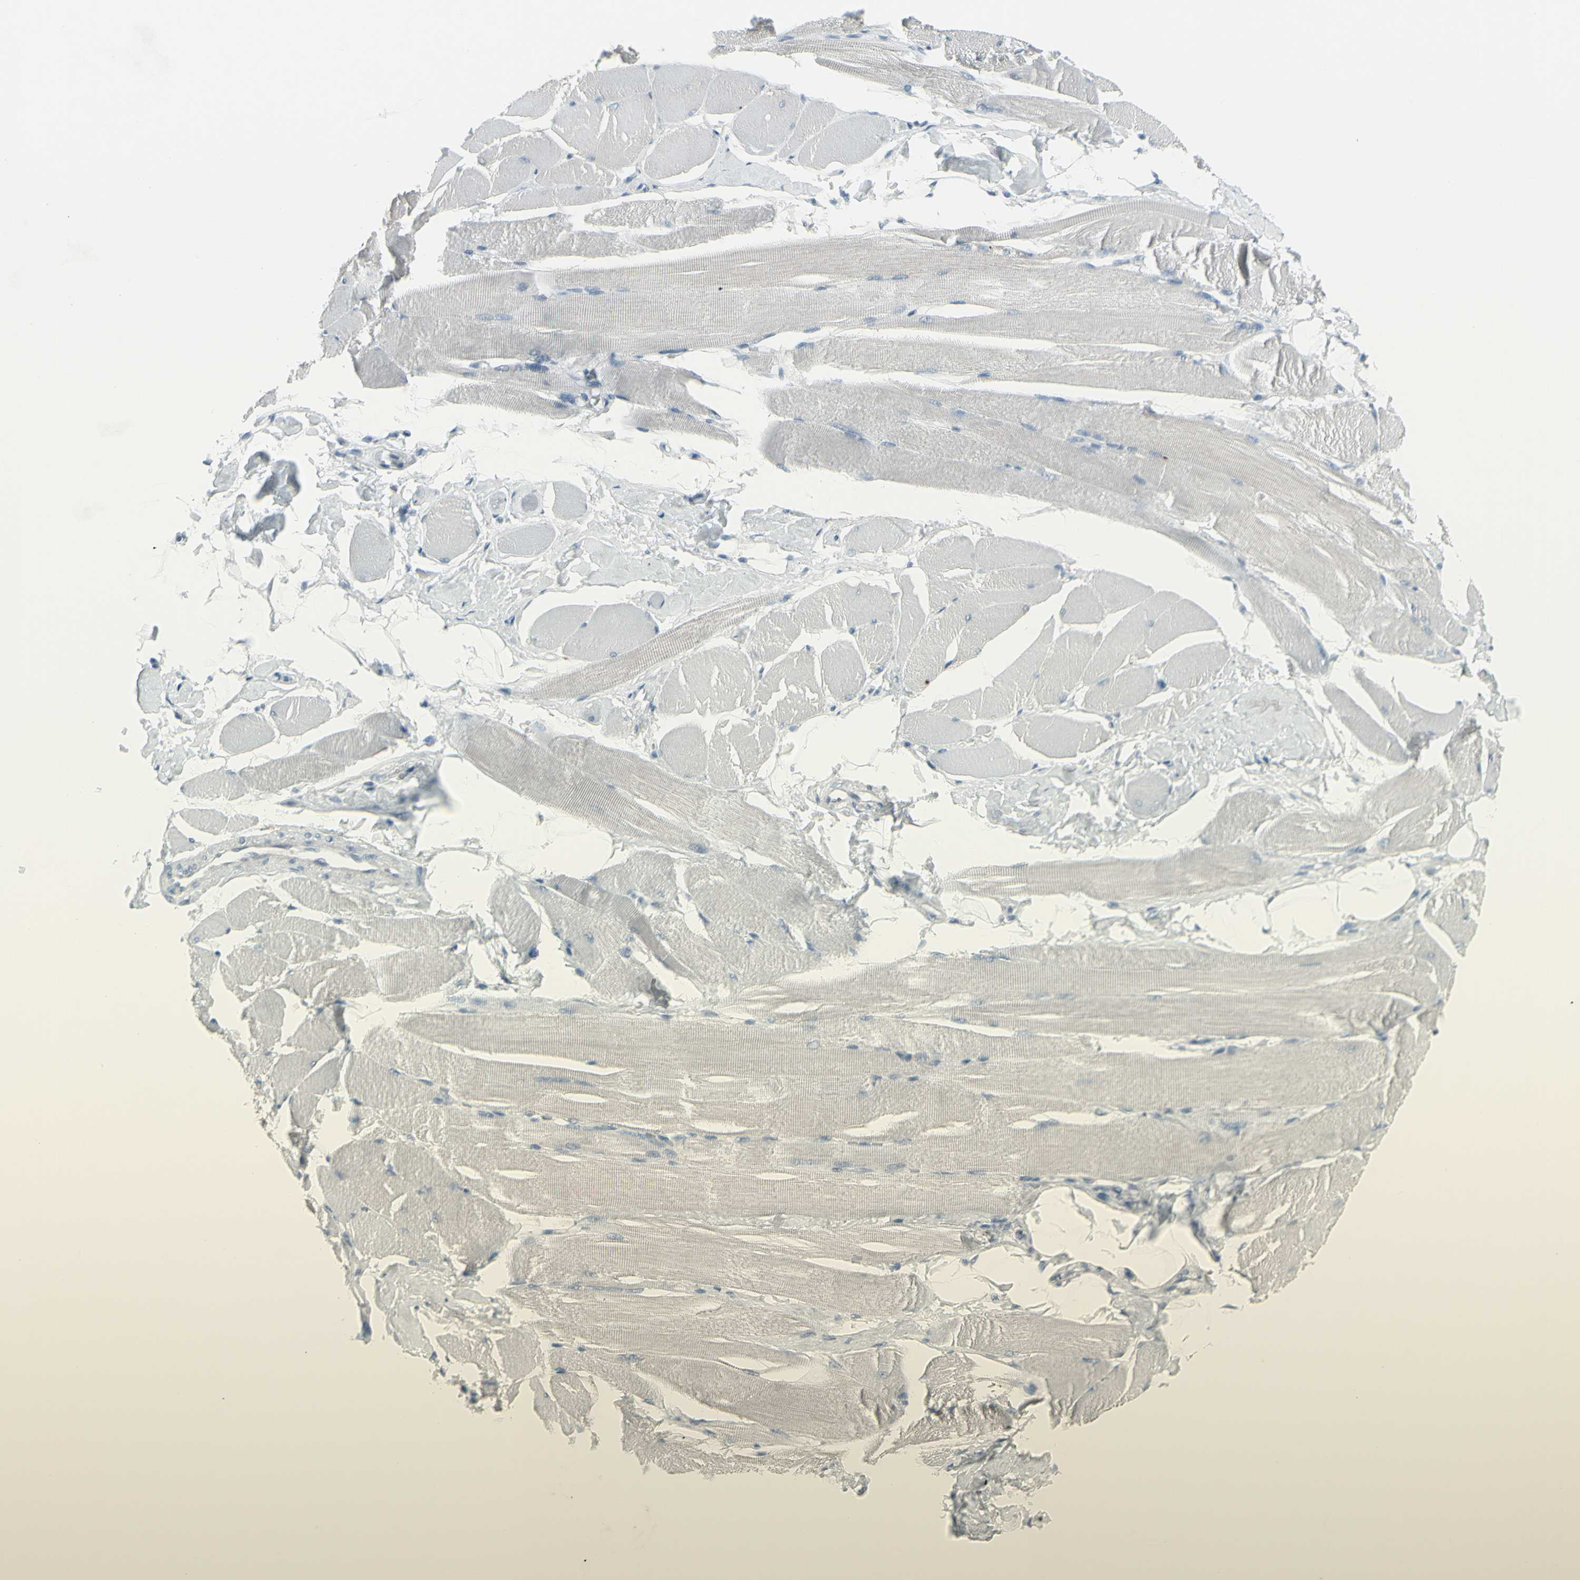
{"staining": {"intensity": "negative", "quantity": "none", "location": "none"}, "tissue": "skeletal muscle", "cell_type": "Myocytes", "image_type": "normal", "snomed": [{"axis": "morphology", "description": "Normal tissue, NOS"}, {"axis": "topography", "description": "Skeletal muscle"}, {"axis": "topography", "description": "Peripheral nerve tissue"}], "caption": "There is no significant positivity in myocytes of skeletal muscle. (DAB (3,3'-diaminobenzidine) IHC visualized using brightfield microscopy, high magnification).", "gene": "RAB3A", "patient": {"sex": "female", "age": 84}}